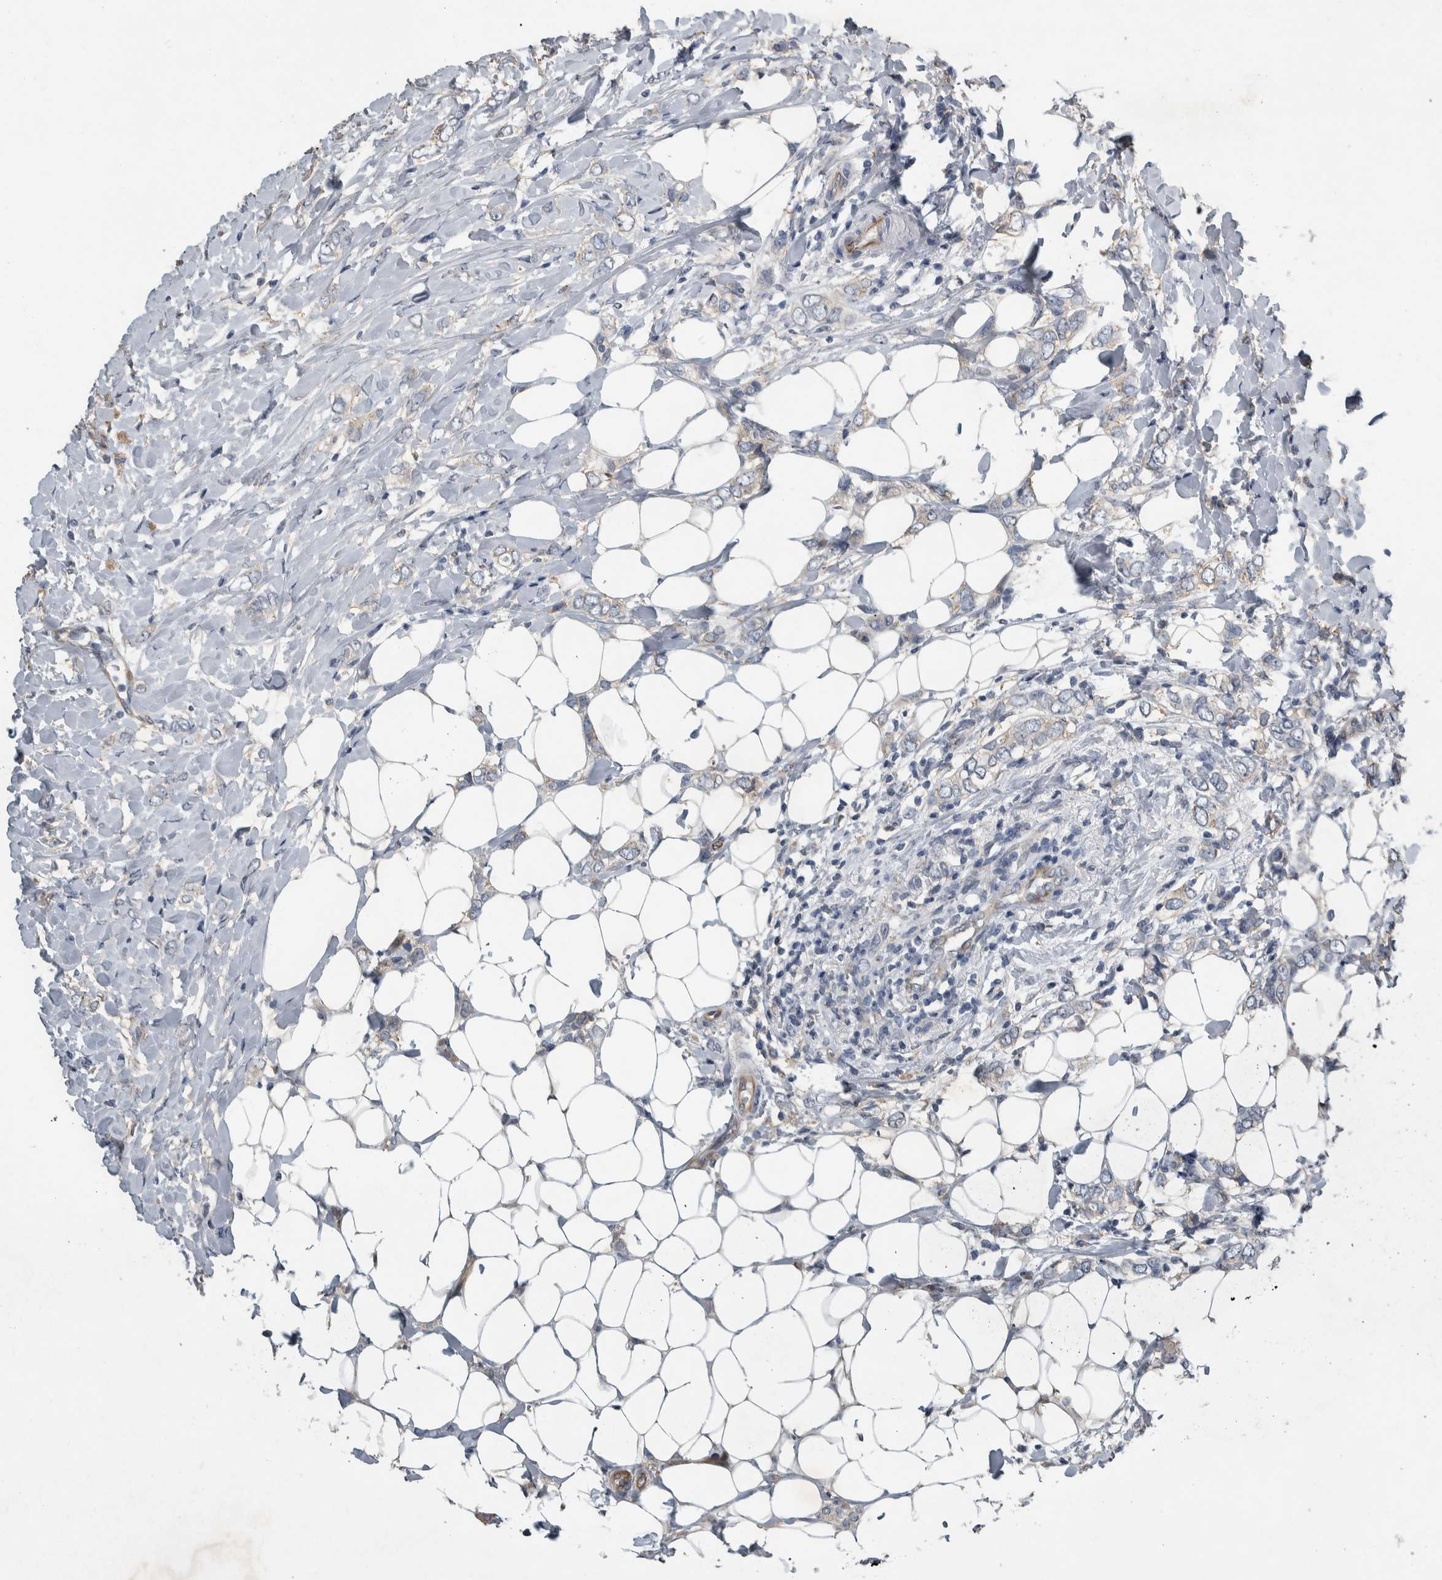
{"staining": {"intensity": "weak", "quantity": "<25%", "location": "cytoplasmic/membranous"}, "tissue": "breast cancer", "cell_type": "Tumor cells", "image_type": "cancer", "snomed": [{"axis": "morphology", "description": "Normal tissue, NOS"}, {"axis": "morphology", "description": "Lobular carcinoma"}, {"axis": "topography", "description": "Breast"}], "caption": "Immunohistochemistry micrograph of neoplastic tissue: lobular carcinoma (breast) stained with DAB (3,3'-diaminobenzidine) shows no significant protein staining in tumor cells.", "gene": "NT5C2", "patient": {"sex": "female", "age": 47}}